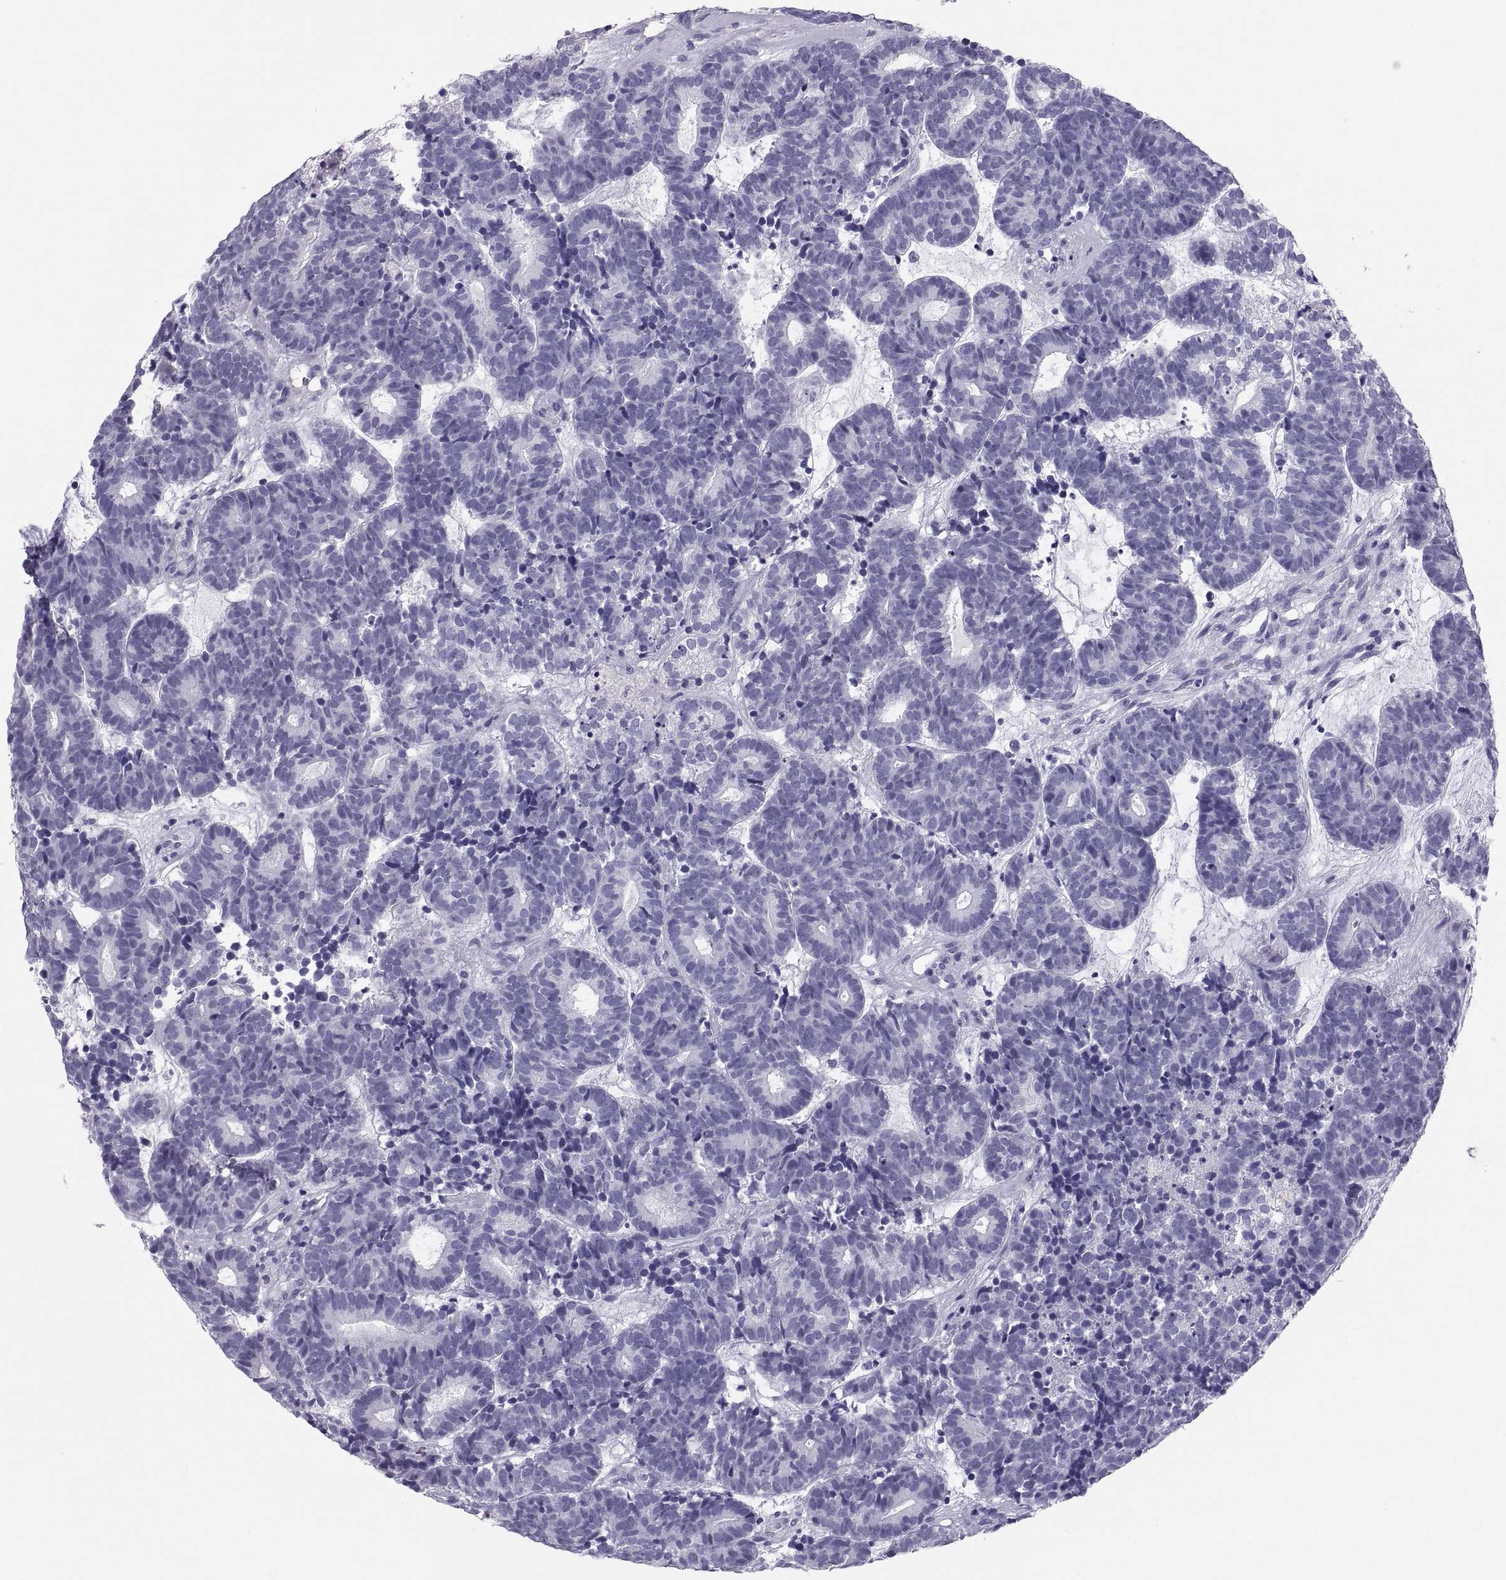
{"staining": {"intensity": "negative", "quantity": "none", "location": "none"}, "tissue": "head and neck cancer", "cell_type": "Tumor cells", "image_type": "cancer", "snomed": [{"axis": "morphology", "description": "Adenocarcinoma, NOS"}, {"axis": "topography", "description": "Head-Neck"}], "caption": "Immunohistochemistry (IHC) of head and neck cancer demonstrates no staining in tumor cells.", "gene": "CT47A10", "patient": {"sex": "female", "age": 81}}